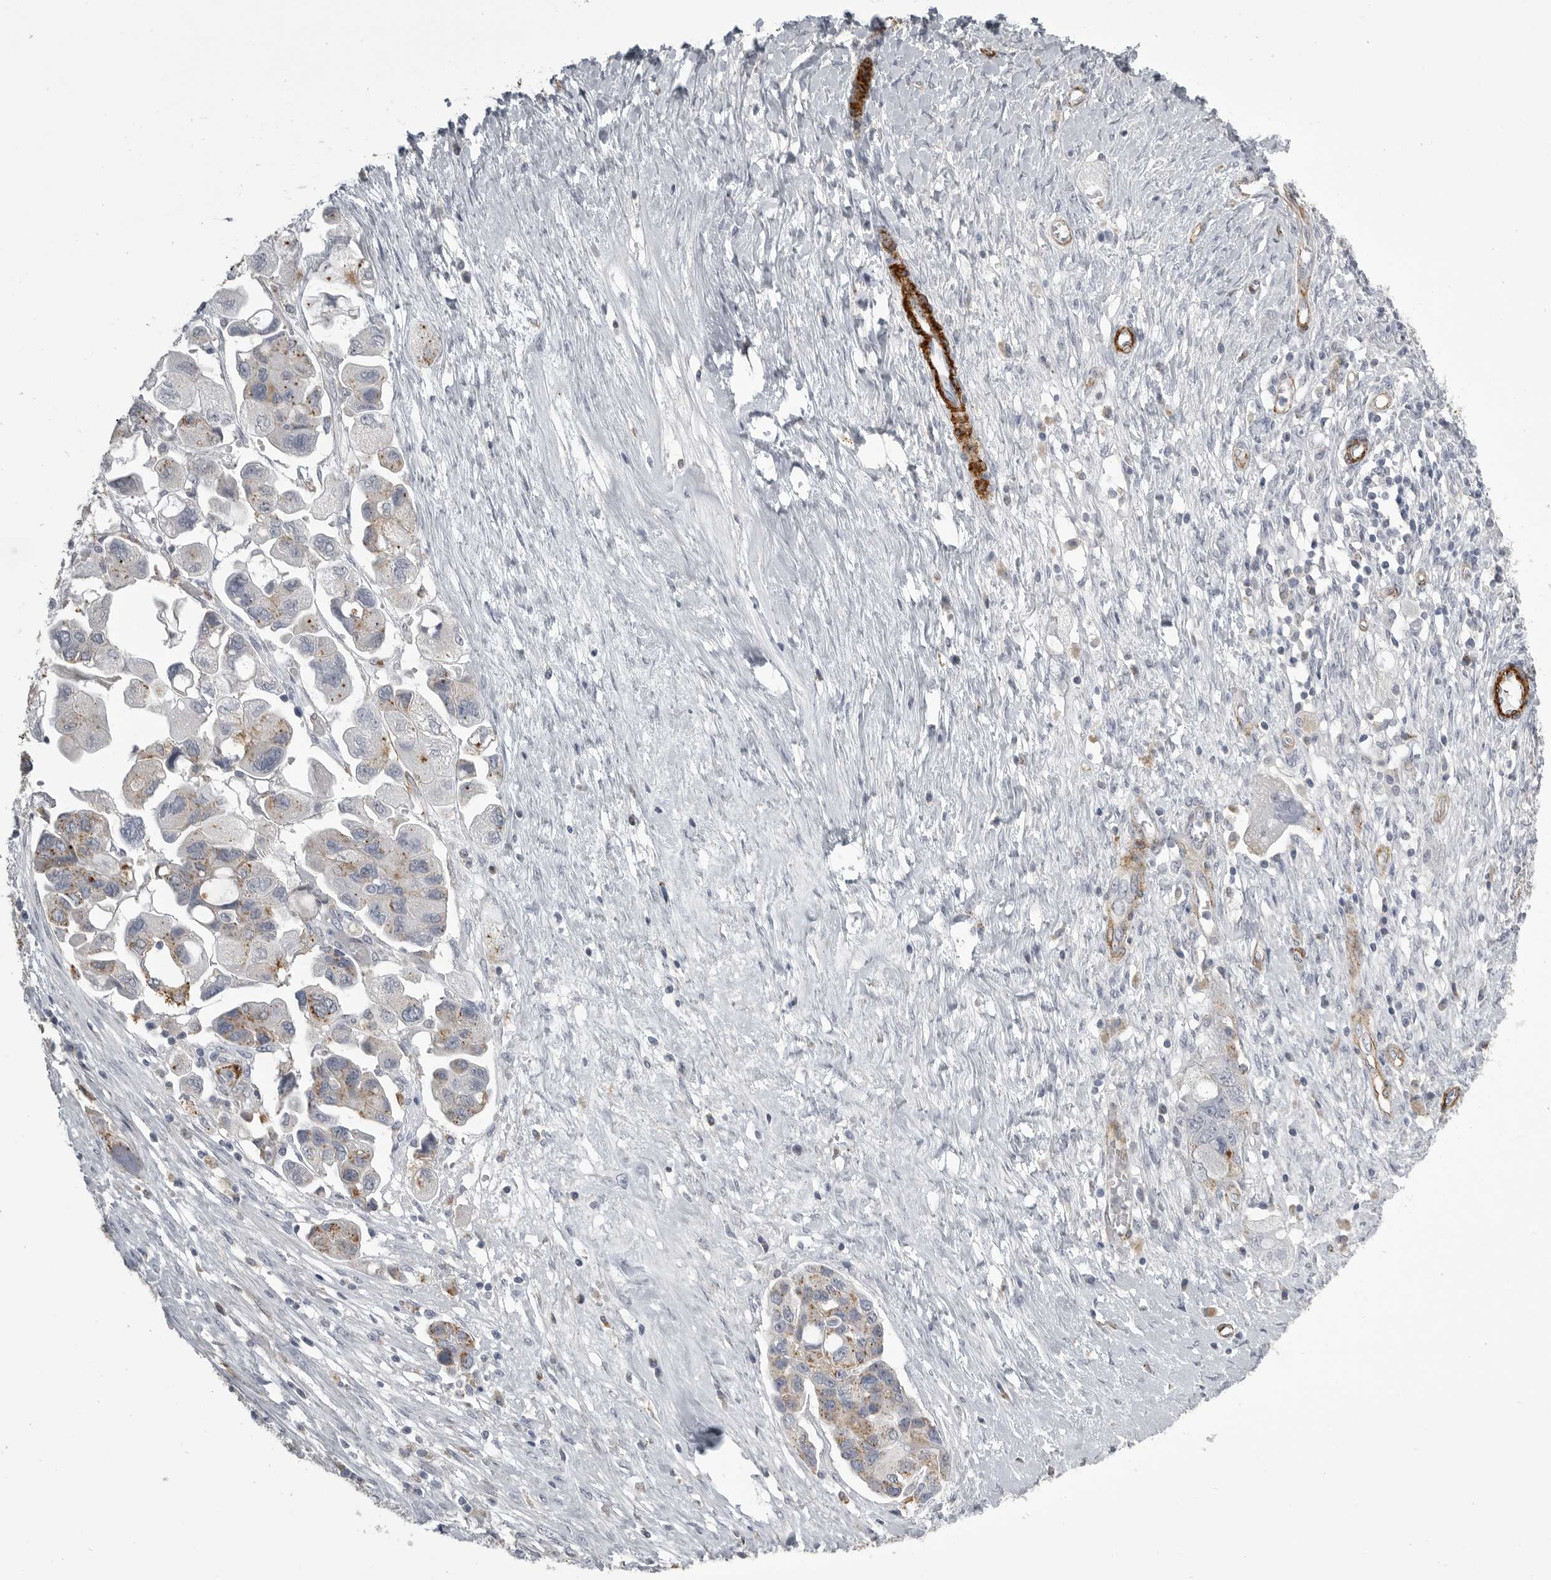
{"staining": {"intensity": "weak", "quantity": "25%-75%", "location": "cytoplasmic/membranous"}, "tissue": "ovarian cancer", "cell_type": "Tumor cells", "image_type": "cancer", "snomed": [{"axis": "morphology", "description": "Carcinoma, NOS"}, {"axis": "morphology", "description": "Cystadenocarcinoma, serous, NOS"}, {"axis": "topography", "description": "Ovary"}], "caption": "Protein analysis of ovarian cancer tissue shows weak cytoplasmic/membranous positivity in about 25%-75% of tumor cells.", "gene": "AOC3", "patient": {"sex": "female", "age": 69}}